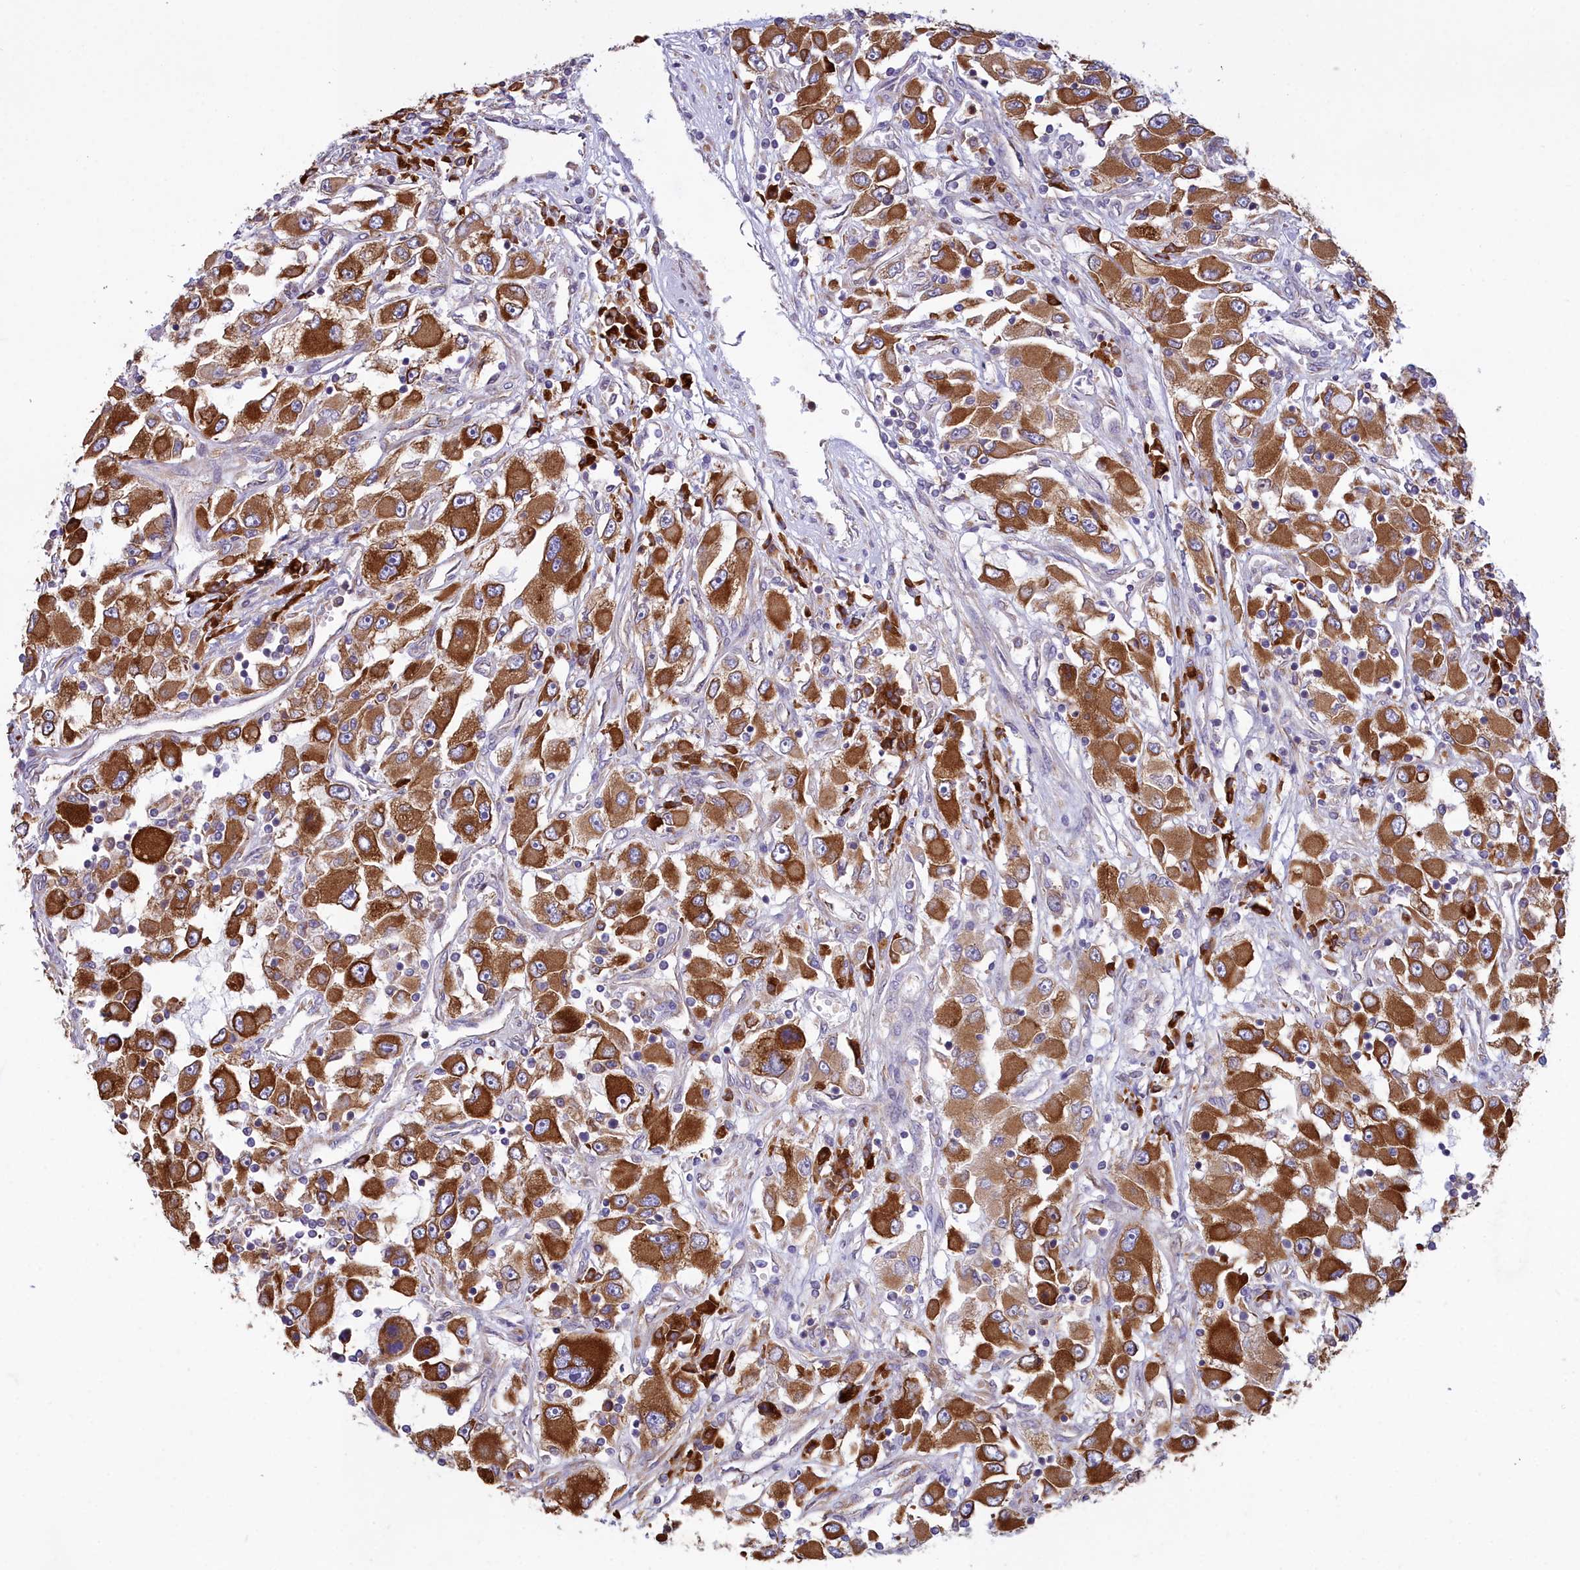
{"staining": {"intensity": "strong", "quantity": ">75%", "location": "cytoplasmic/membranous"}, "tissue": "renal cancer", "cell_type": "Tumor cells", "image_type": "cancer", "snomed": [{"axis": "morphology", "description": "Adenocarcinoma, NOS"}, {"axis": "topography", "description": "Kidney"}], "caption": "Brown immunohistochemical staining in human adenocarcinoma (renal) displays strong cytoplasmic/membranous expression in about >75% of tumor cells.", "gene": "HM13", "patient": {"sex": "female", "age": 52}}